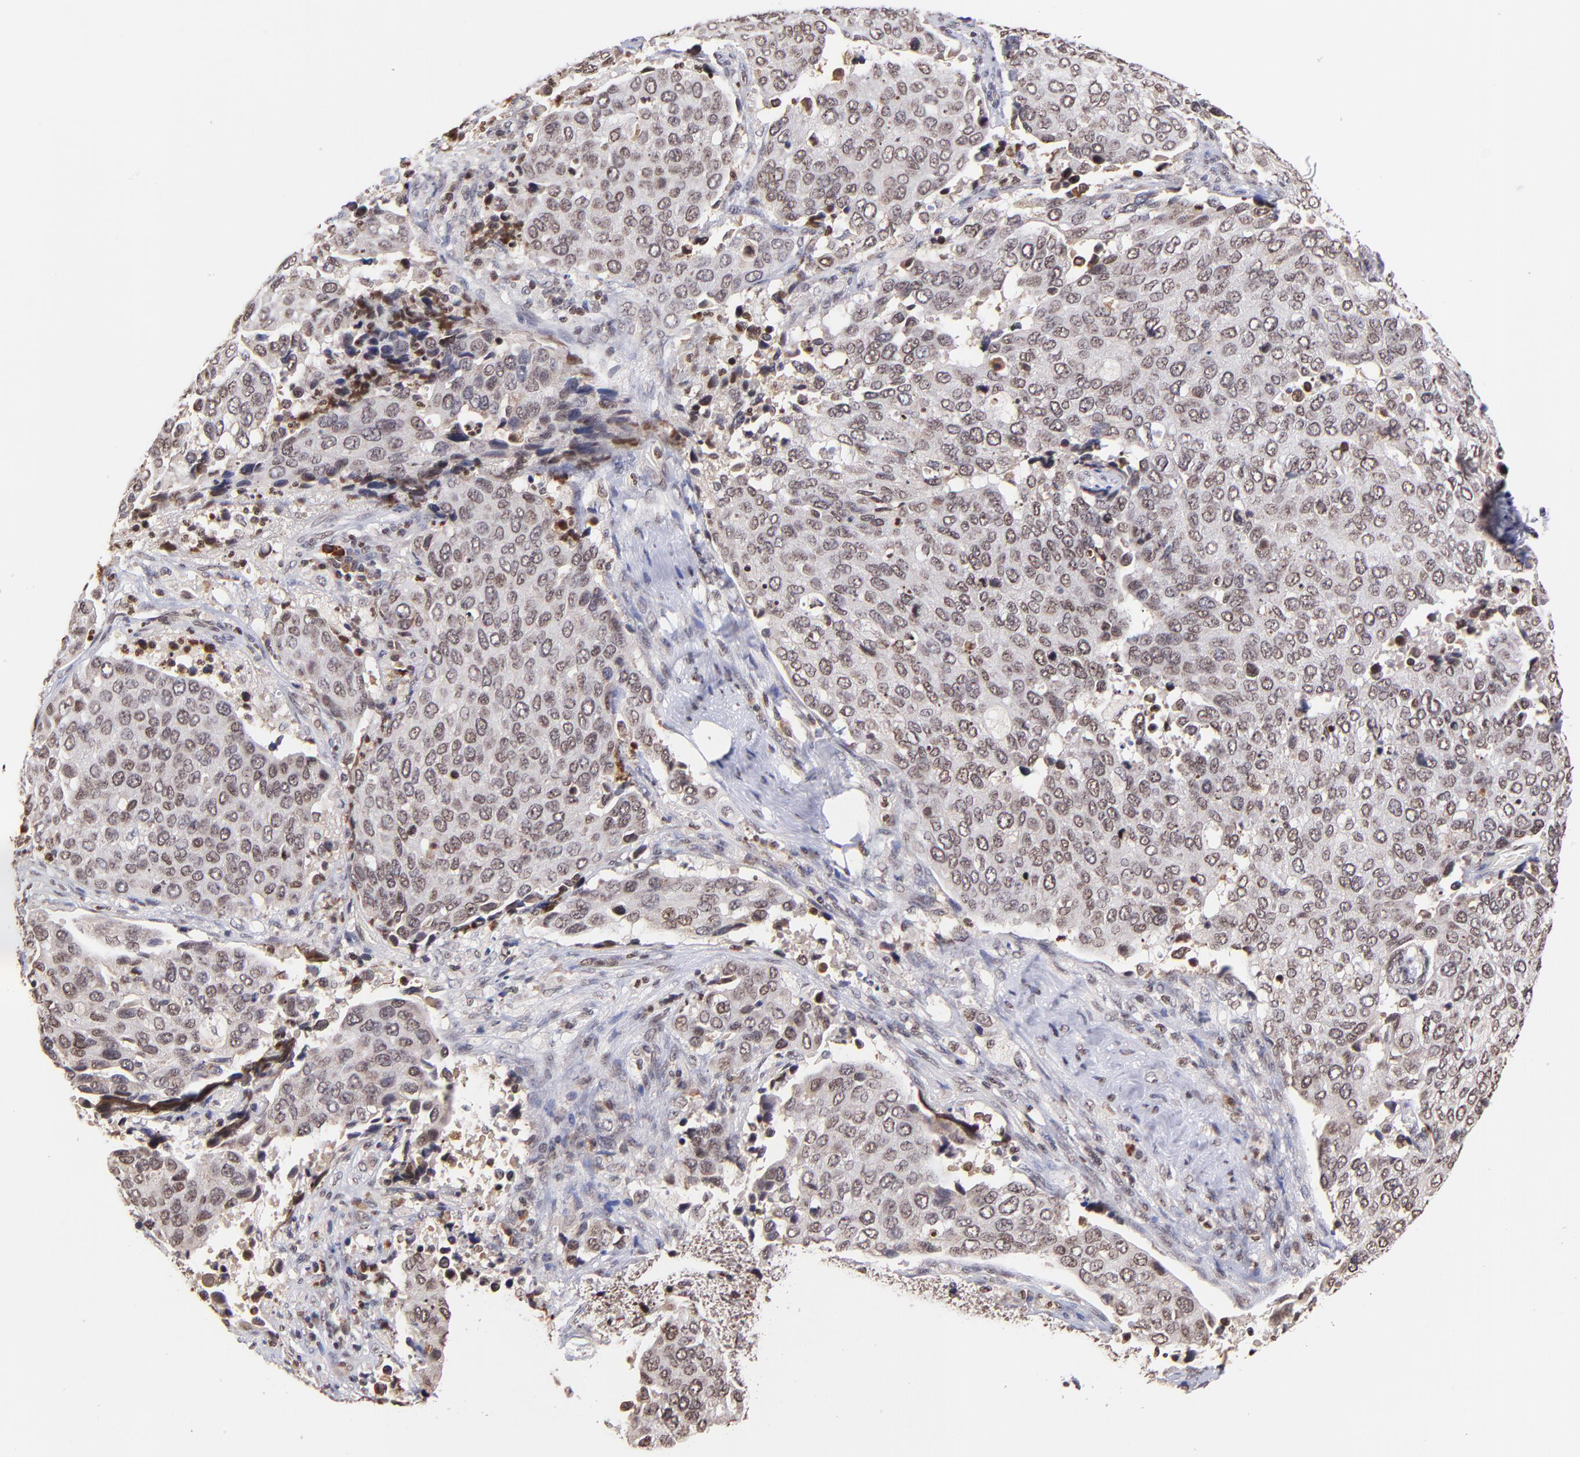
{"staining": {"intensity": "moderate", "quantity": ">75%", "location": "cytoplasmic/membranous,nuclear"}, "tissue": "cervical cancer", "cell_type": "Tumor cells", "image_type": "cancer", "snomed": [{"axis": "morphology", "description": "Squamous cell carcinoma, NOS"}, {"axis": "topography", "description": "Cervix"}], "caption": "This micrograph shows cervical cancer stained with immunohistochemistry to label a protein in brown. The cytoplasmic/membranous and nuclear of tumor cells show moderate positivity for the protein. Nuclei are counter-stained blue.", "gene": "WDR25", "patient": {"sex": "female", "age": 54}}